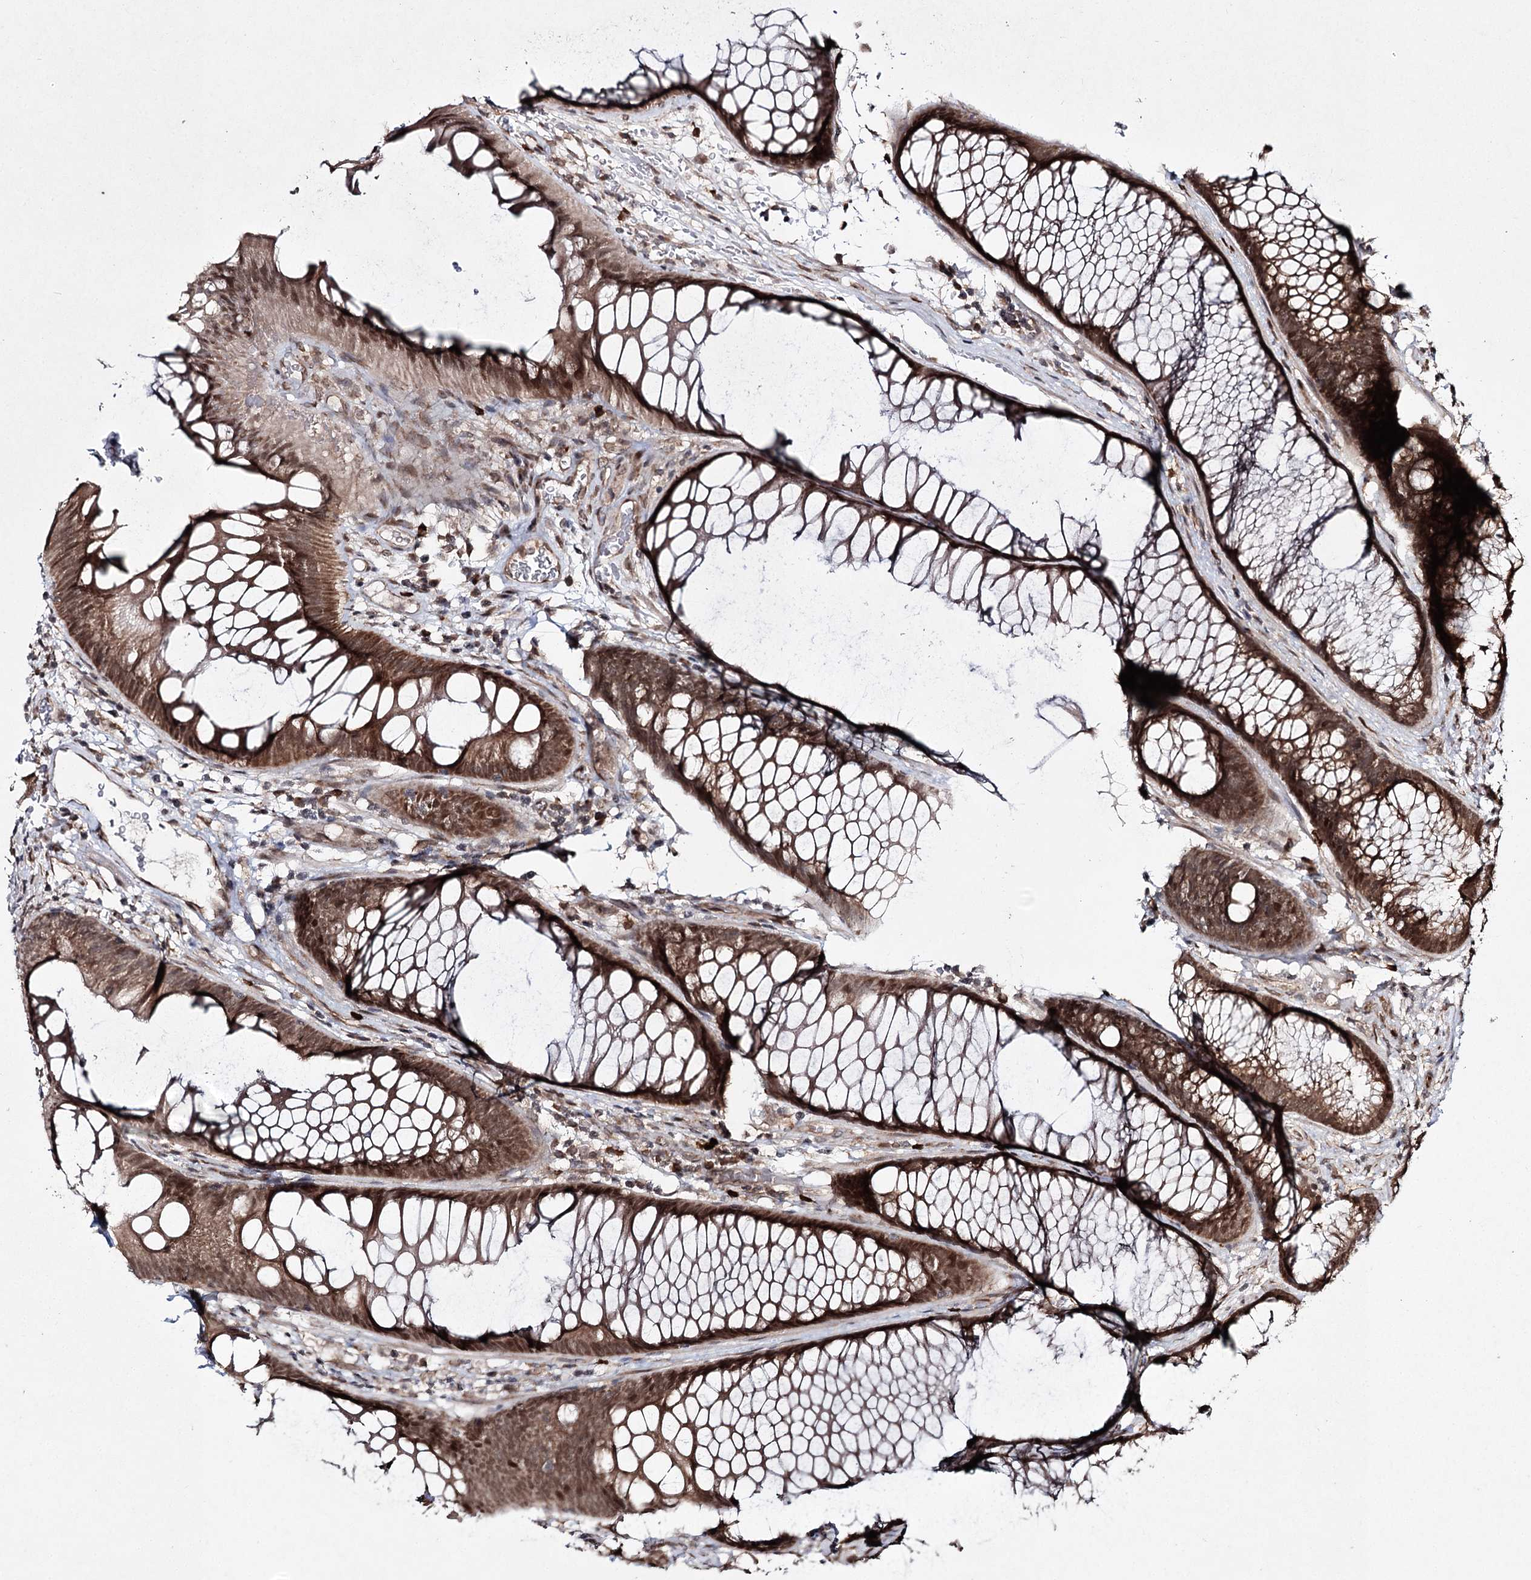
{"staining": {"intensity": "moderate", "quantity": ">75%", "location": "nuclear"}, "tissue": "colon", "cell_type": "Endothelial cells", "image_type": "normal", "snomed": [{"axis": "morphology", "description": "Normal tissue, NOS"}, {"axis": "topography", "description": "Colon"}], "caption": "An immunohistochemistry (IHC) micrograph of normal tissue is shown. Protein staining in brown labels moderate nuclear positivity in colon within endothelial cells. (brown staining indicates protein expression, while blue staining denotes nuclei).", "gene": "TRNT1", "patient": {"sex": "female", "age": 82}}